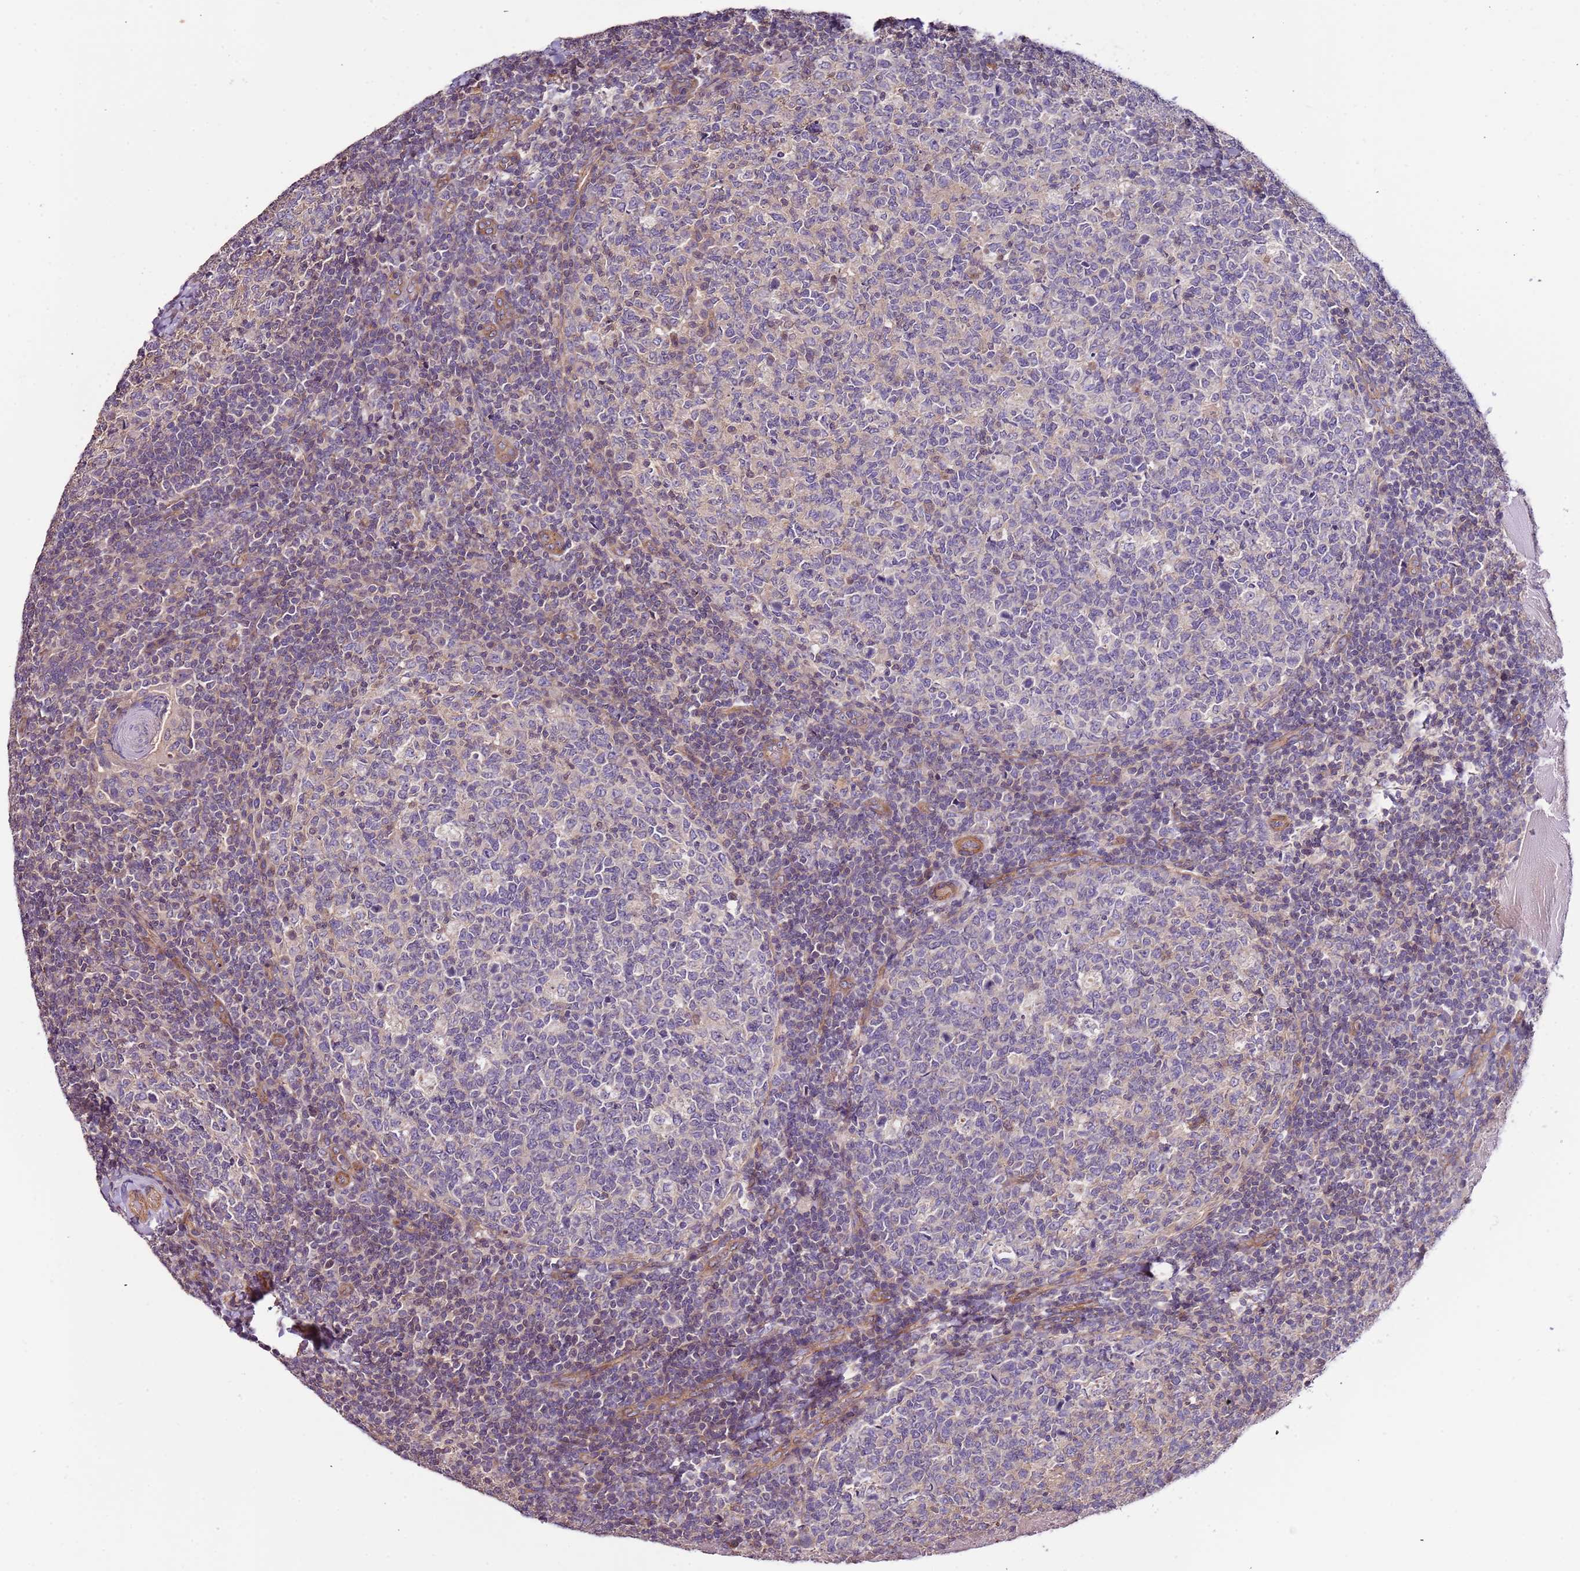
{"staining": {"intensity": "negative", "quantity": "none", "location": "none"}, "tissue": "tonsil", "cell_type": "Germinal center cells", "image_type": "normal", "snomed": [{"axis": "morphology", "description": "Normal tissue, NOS"}, {"axis": "topography", "description": "Tonsil"}], "caption": "IHC of normal tonsil shows no positivity in germinal center cells.", "gene": "LAMB4", "patient": {"sex": "female", "age": 19}}